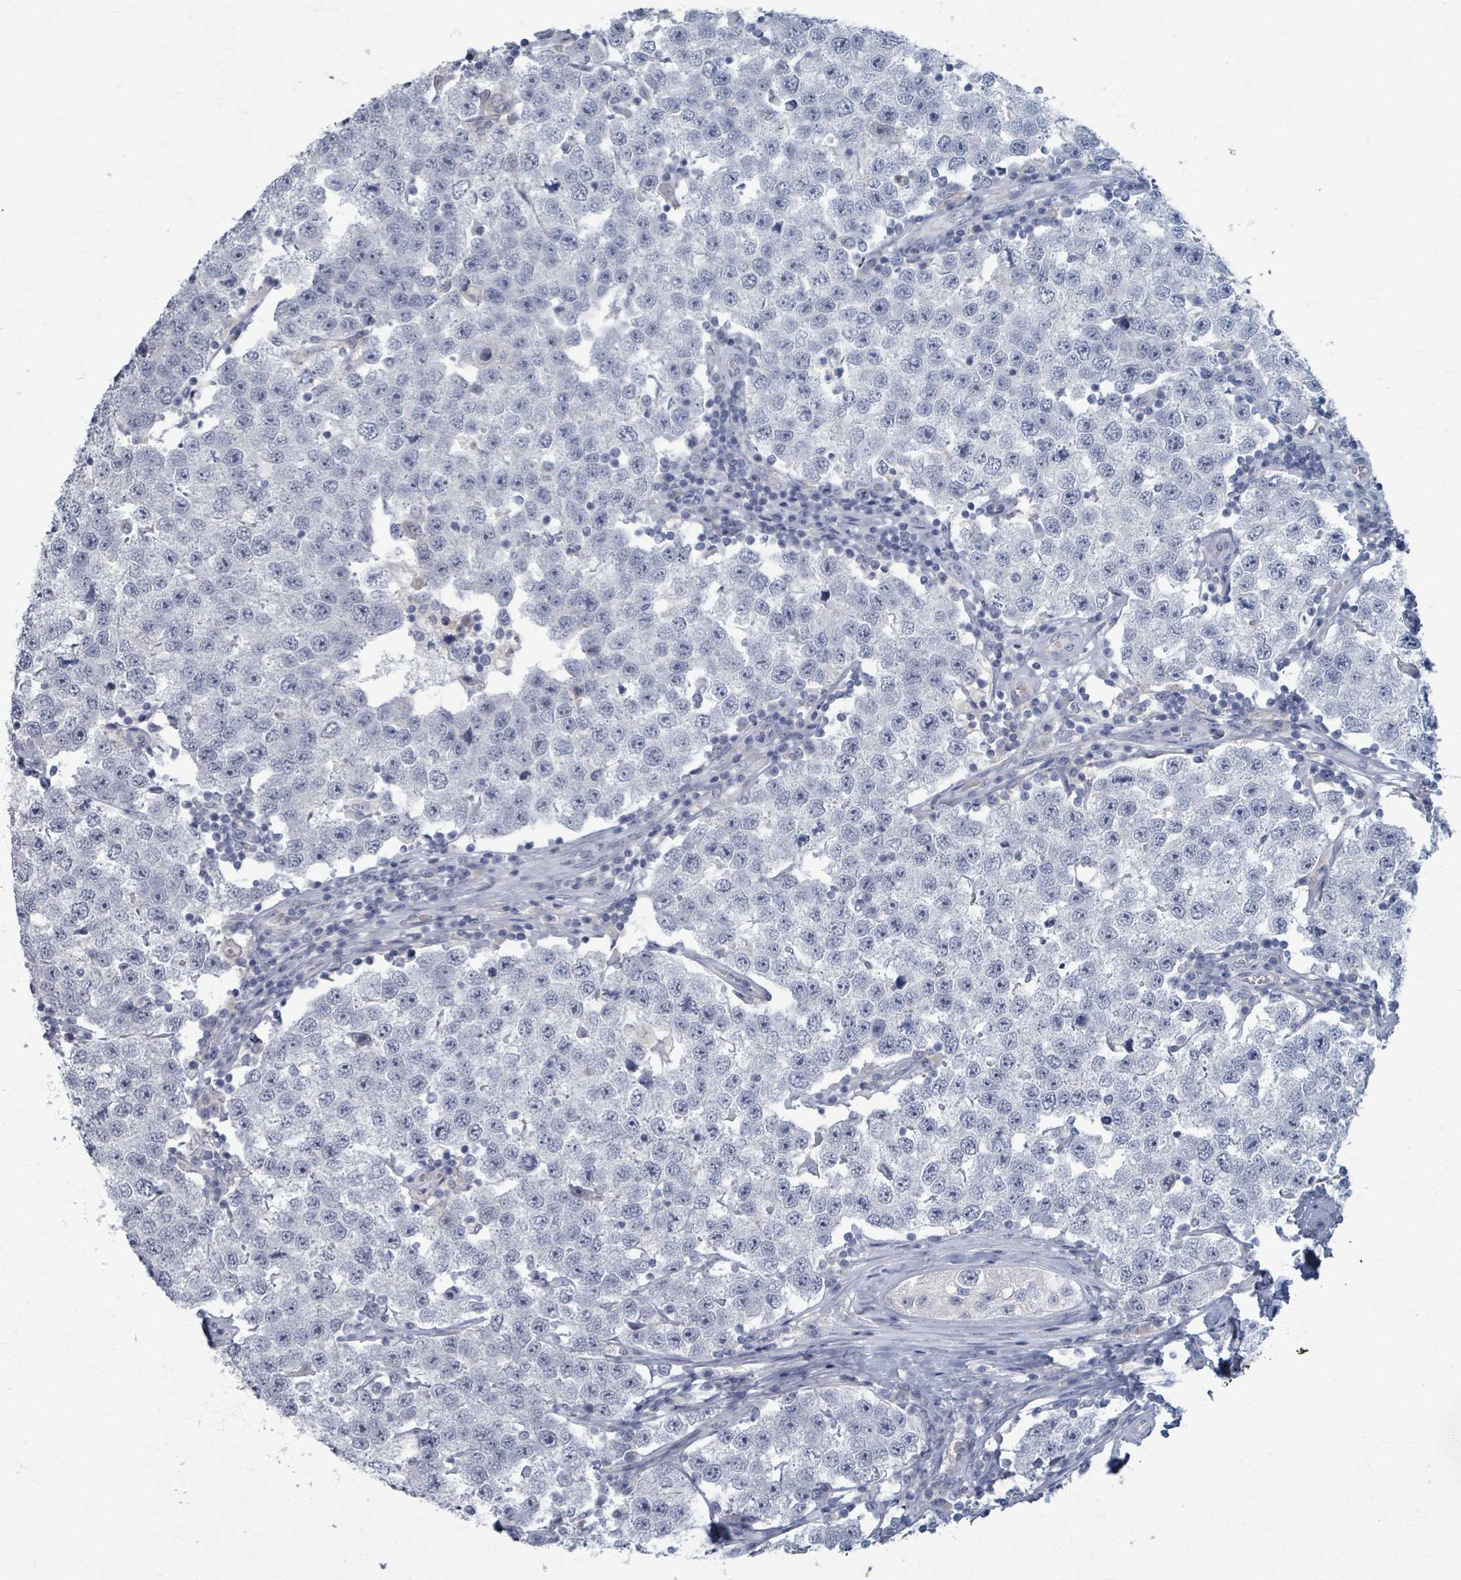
{"staining": {"intensity": "negative", "quantity": "none", "location": "none"}, "tissue": "testis cancer", "cell_type": "Tumor cells", "image_type": "cancer", "snomed": [{"axis": "morphology", "description": "Seminoma, NOS"}, {"axis": "topography", "description": "Testis"}], "caption": "Human testis seminoma stained for a protein using immunohistochemistry (IHC) reveals no staining in tumor cells.", "gene": "WNT11", "patient": {"sex": "male", "age": 34}}